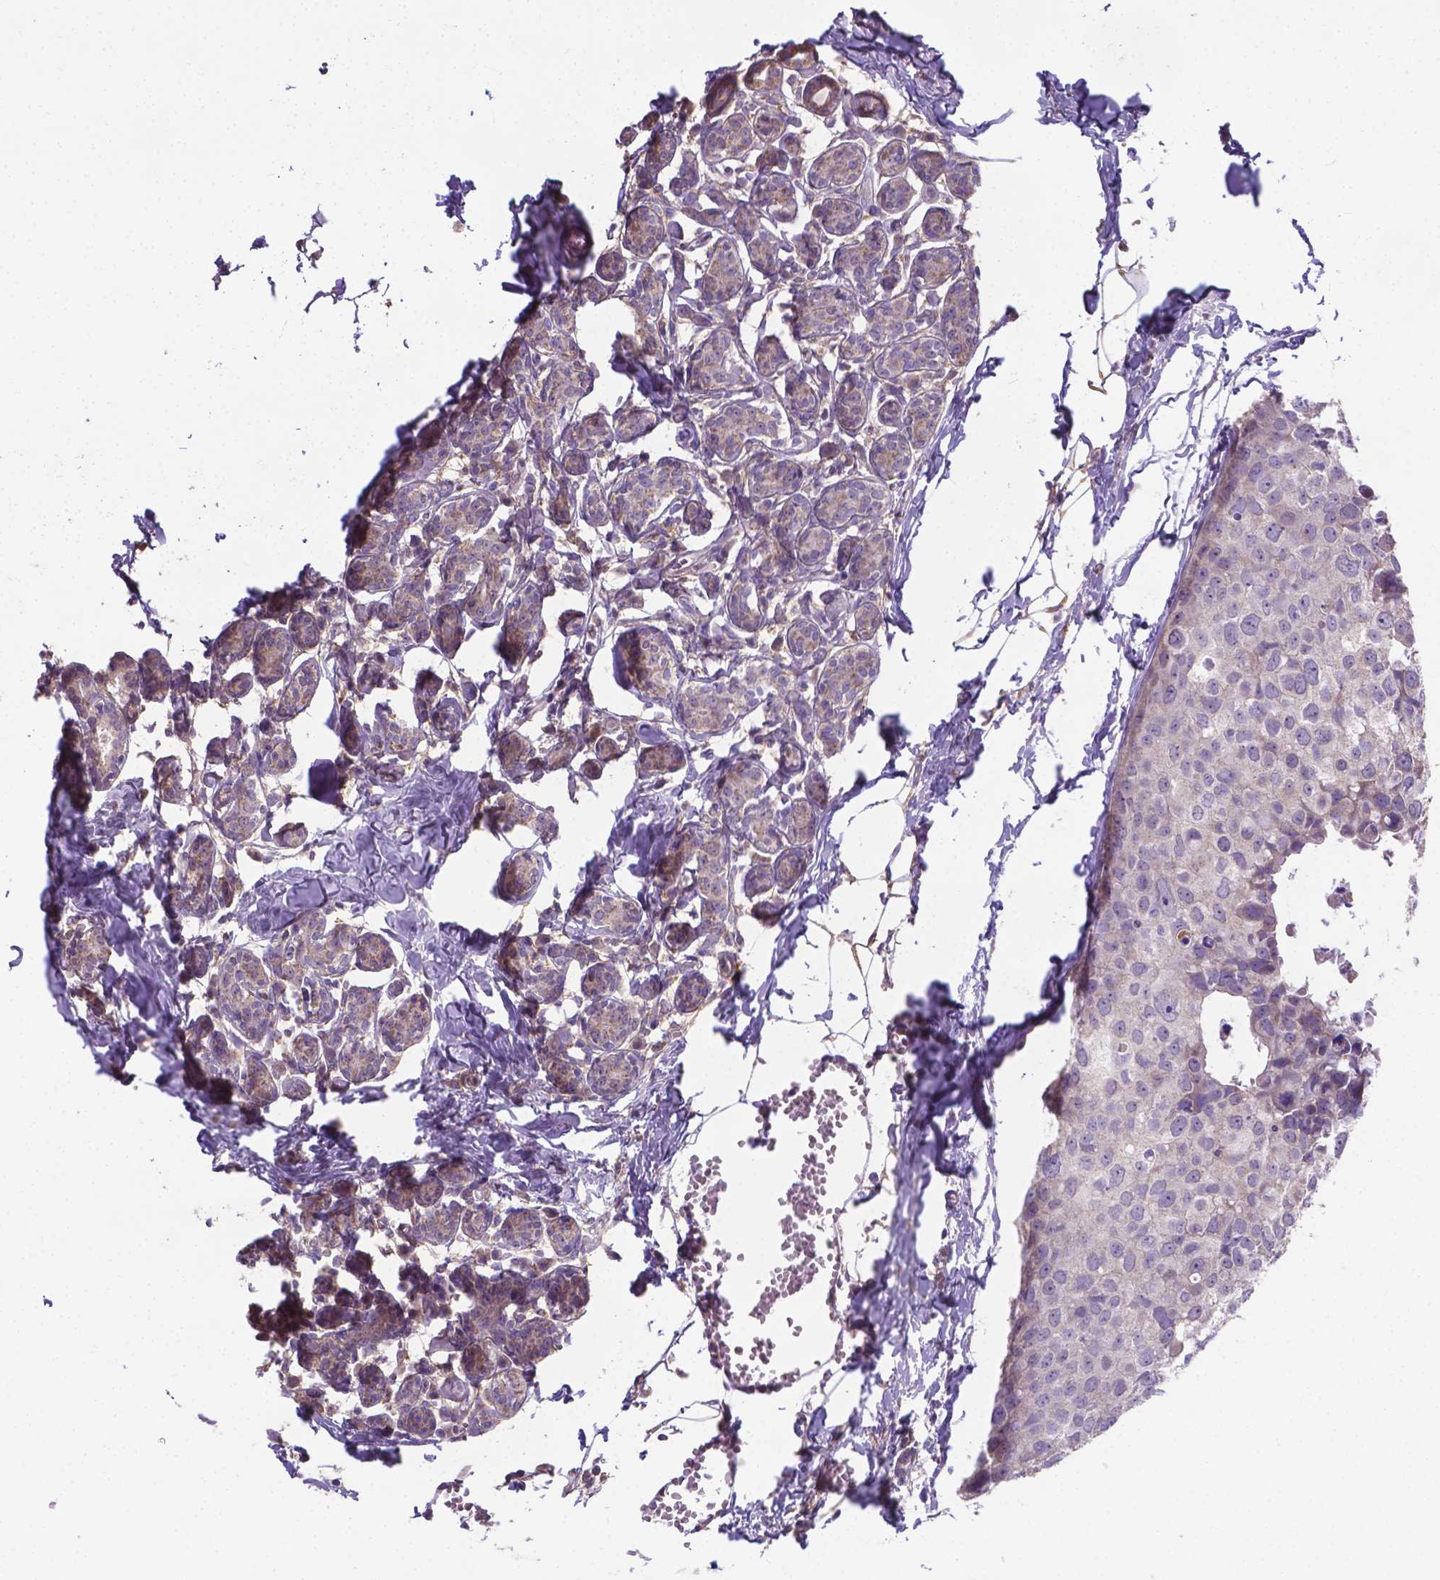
{"staining": {"intensity": "negative", "quantity": "none", "location": "none"}, "tissue": "breast cancer", "cell_type": "Tumor cells", "image_type": "cancer", "snomed": [{"axis": "morphology", "description": "Duct carcinoma"}, {"axis": "topography", "description": "Breast"}], "caption": "High power microscopy histopathology image of an IHC photomicrograph of breast cancer, revealing no significant staining in tumor cells.", "gene": "GPR63", "patient": {"sex": "female", "age": 38}}